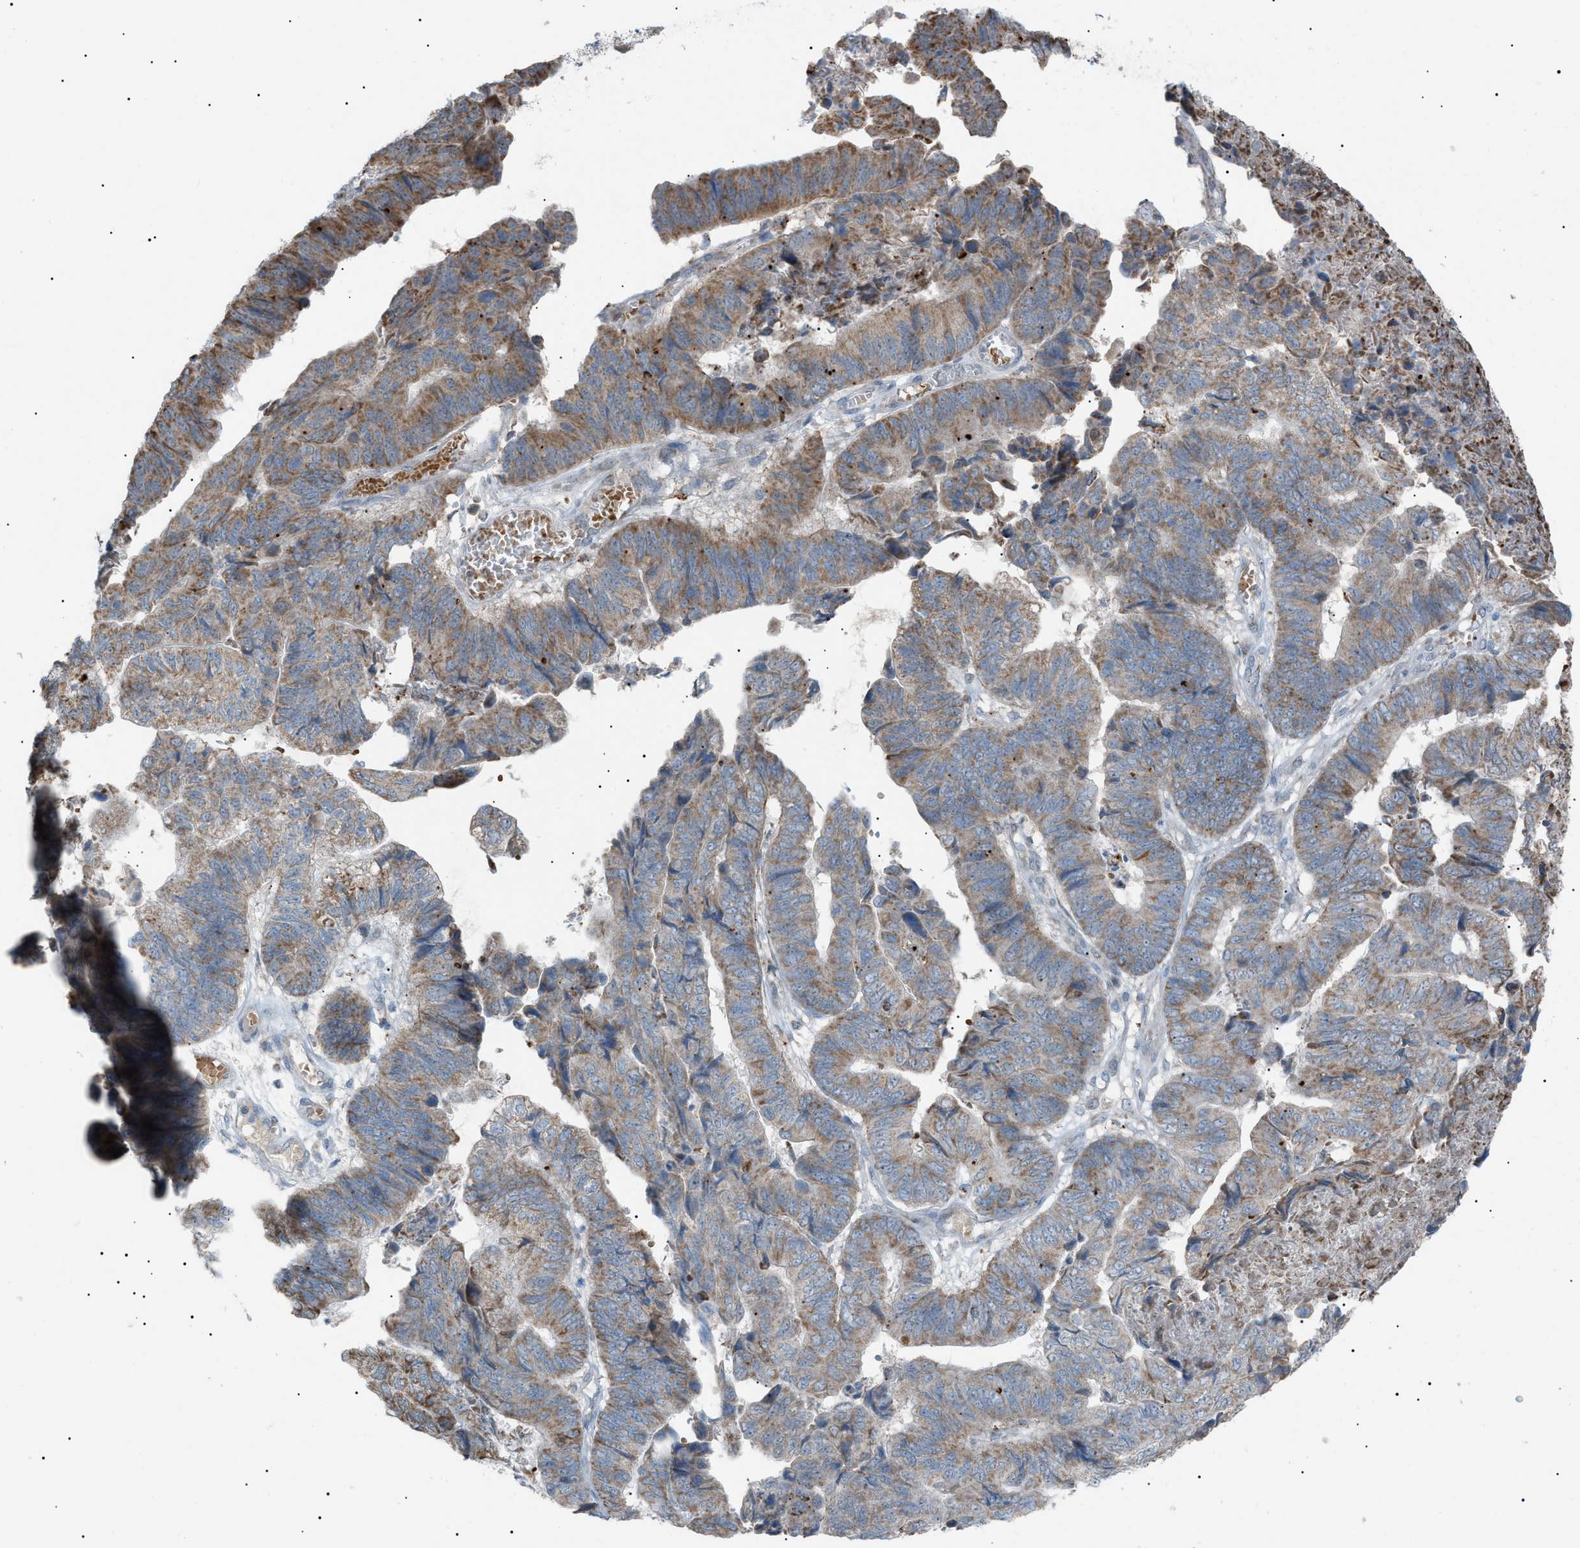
{"staining": {"intensity": "moderate", "quantity": ">75%", "location": "cytoplasmic/membranous"}, "tissue": "stomach cancer", "cell_type": "Tumor cells", "image_type": "cancer", "snomed": [{"axis": "morphology", "description": "Adenocarcinoma, NOS"}, {"axis": "topography", "description": "Stomach, lower"}], "caption": "A medium amount of moderate cytoplasmic/membranous expression is present in about >75% of tumor cells in stomach cancer (adenocarcinoma) tissue.", "gene": "ZNF516", "patient": {"sex": "male", "age": 77}}